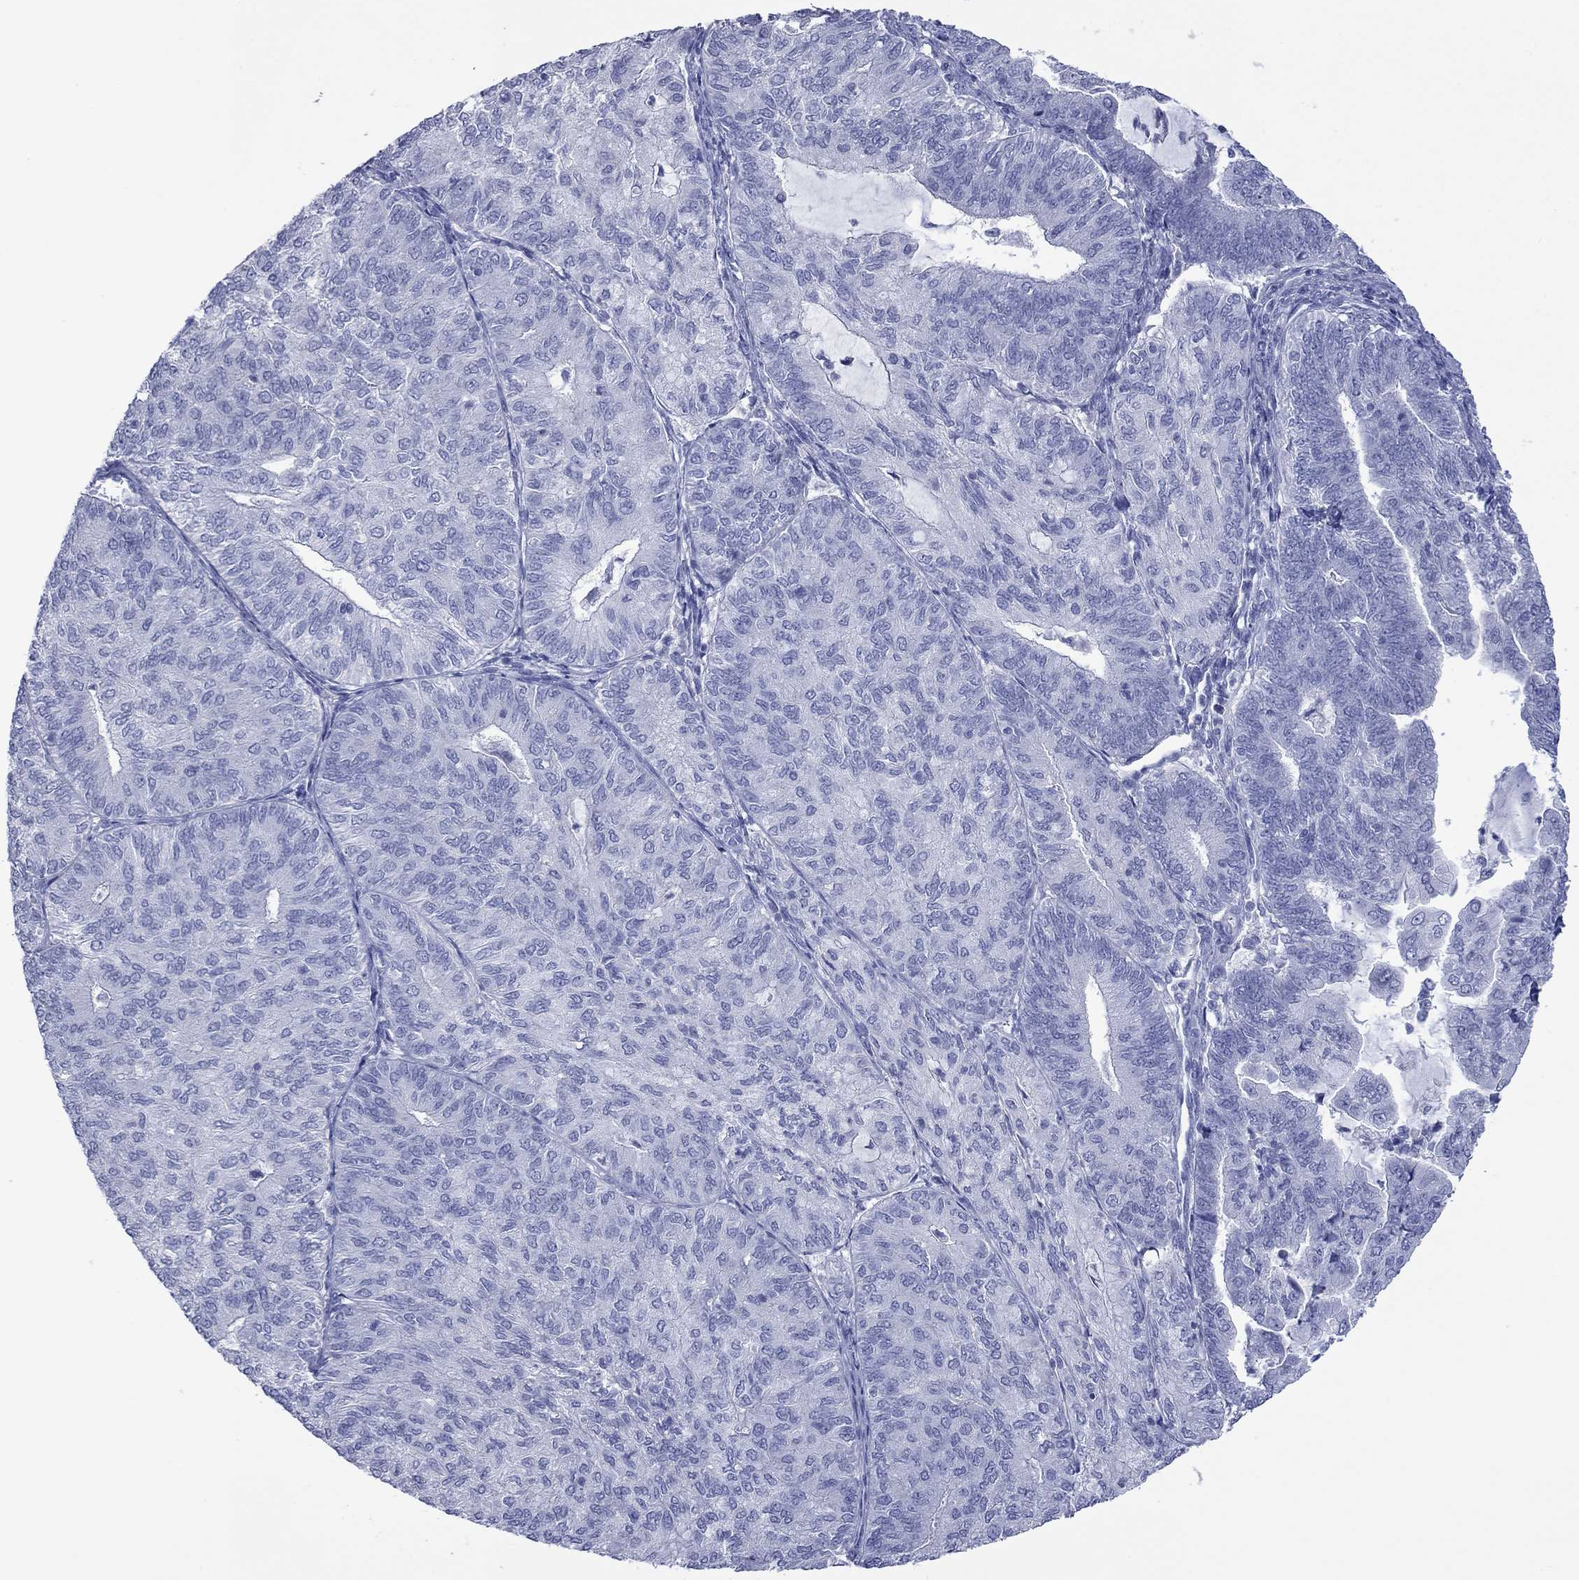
{"staining": {"intensity": "negative", "quantity": "none", "location": "none"}, "tissue": "endometrial cancer", "cell_type": "Tumor cells", "image_type": "cancer", "snomed": [{"axis": "morphology", "description": "Adenocarcinoma, NOS"}, {"axis": "topography", "description": "Endometrium"}], "caption": "An immunohistochemistry histopathology image of endometrial cancer is shown. There is no staining in tumor cells of endometrial cancer. (Brightfield microscopy of DAB immunohistochemistry at high magnification).", "gene": "ACTL7B", "patient": {"sex": "female", "age": 82}}